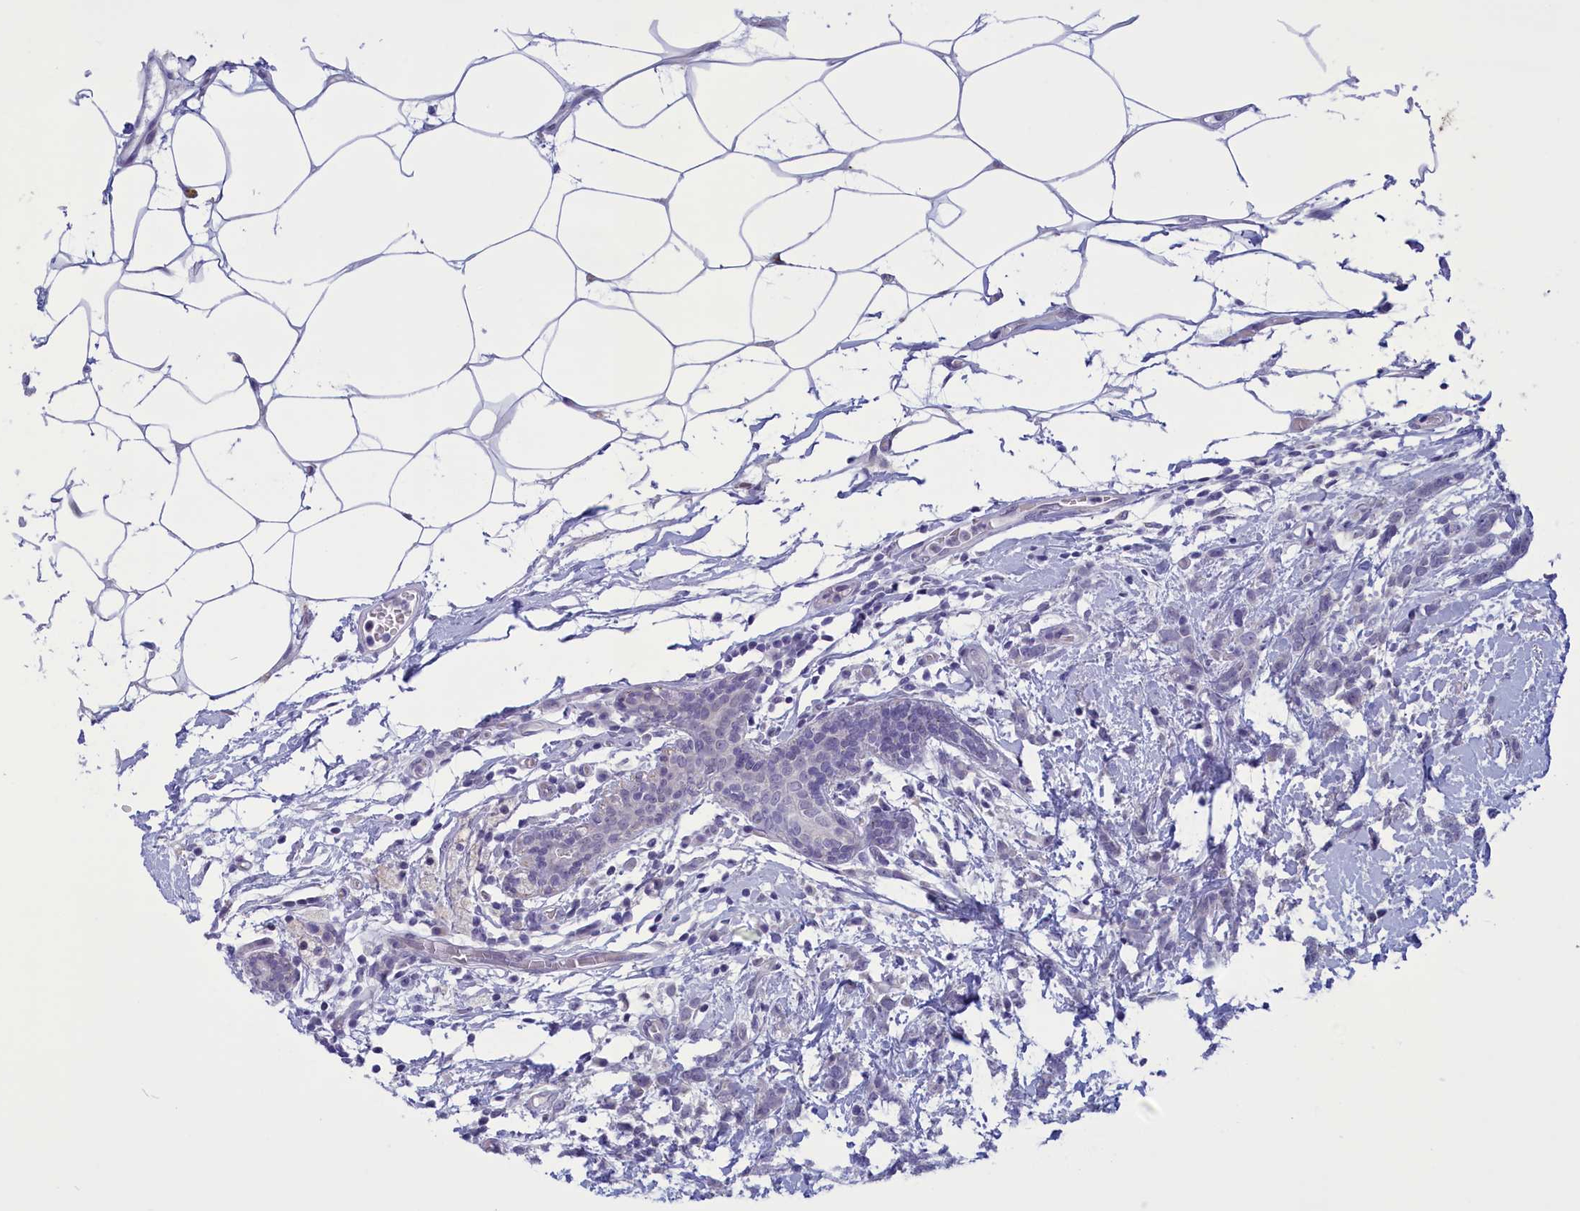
{"staining": {"intensity": "negative", "quantity": "none", "location": "none"}, "tissue": "breast cancer", "cell_type": "Tumor cells", "image_type": "cancer", "snomed": [{"axis": "morphology", "description": "Lobular carcinoma"}, {"axis": "topography", "description": "Breast"}], "caption": "This is an IHC histopathology image of breast lobular carcinoma. There is no expression in tumor cells.", "gene": "ELOA2", "patient": {"sex": "female", "age": 58}}